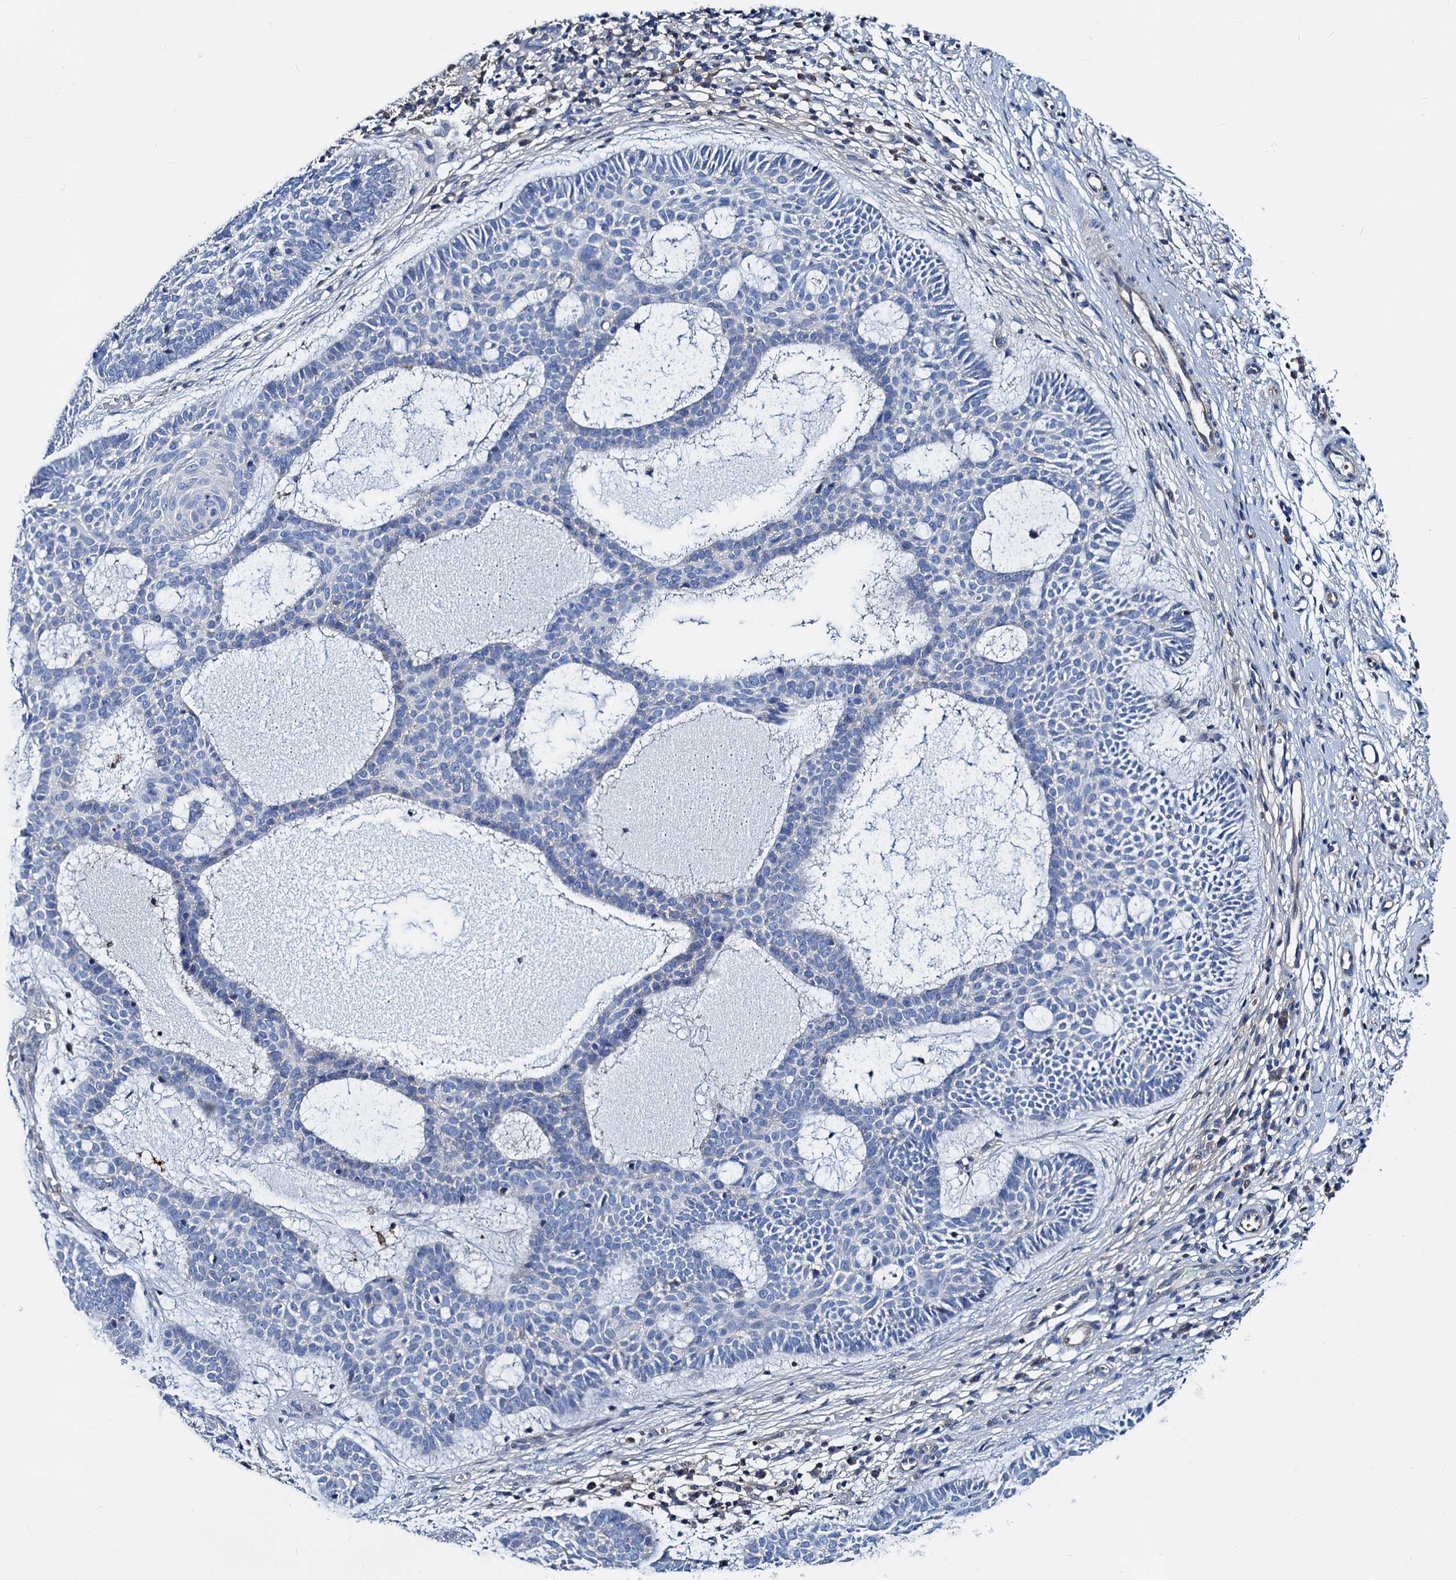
{"staining": {"intensity": "negative", "quantity": "none", "location": "none"}, "tissue": "skin cancer", "cell_type": "Tumor cells", "image_type": "cancer", "snomed": [{"axis": "morphology", "description": "Basal cell carcinoma"}, {"axis": "topography", "description": "Skin"}], "caption": "Immunohistochemistry (IHC) of skin cancer (basal cell carcinoma) shows no expression in tumor cells.", "gene": "GCOM1", "patient": {"sex": "male", "age": 85}}